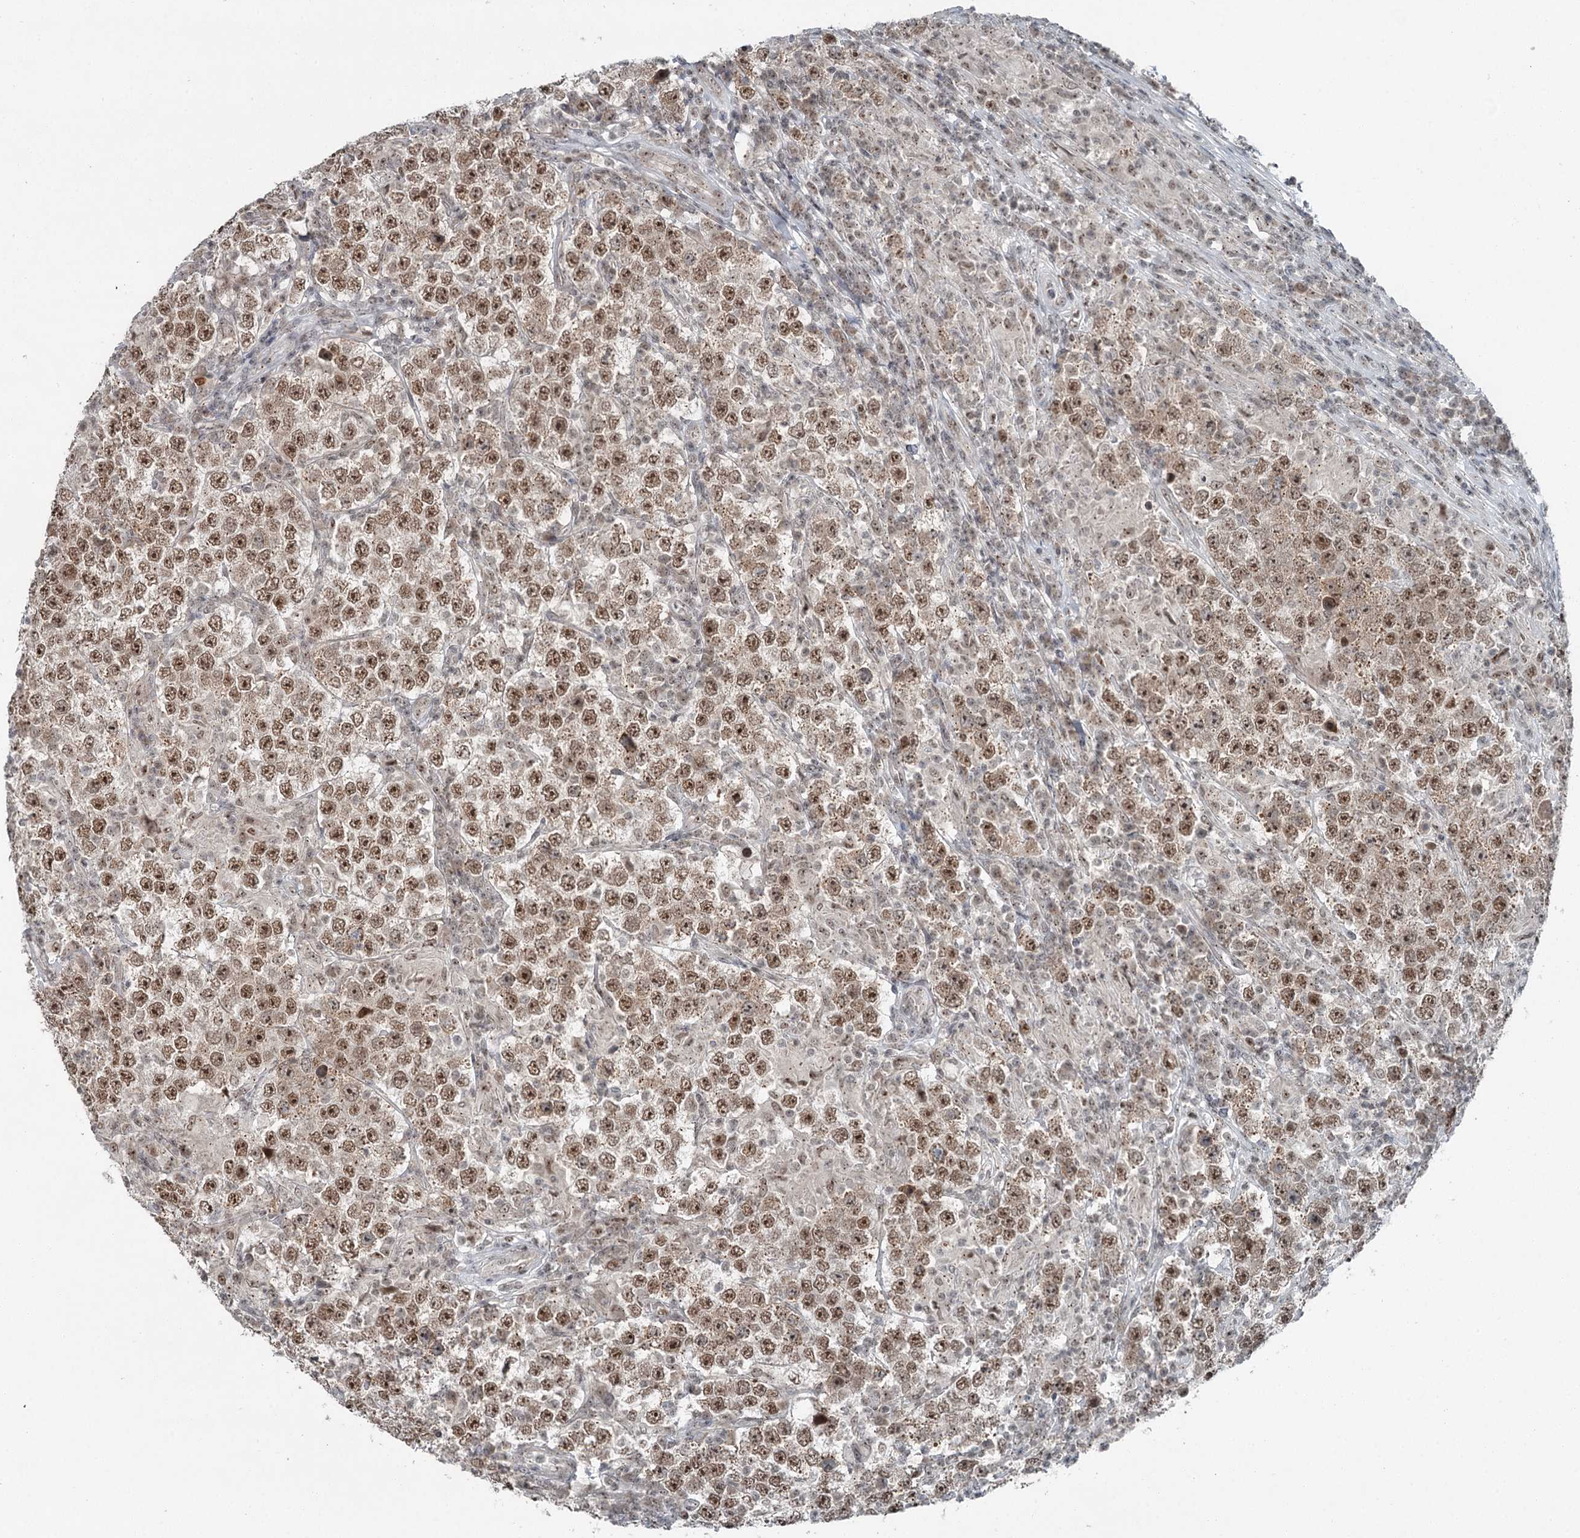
{"staining": {"intensity": "moderate", "quantity": ">75%", "location": "nuclear"}, "tissue": "testis cancer", "cell_type": "Tumor cells", "image_type": "cancer", "snomed": [{"axis": "morphology", "description": "Normal tissue, NOS"}, {"axis": "morphology", "description": "Urothelial carcinoma, High grade"}, {"axis": "morphology", "description": "Seminoma, NOS"}, {"axis": "morphology", "description": "Carcinoma, Embryonal, NOS"}, {"axis": "topography", "description": "Urinary bladder"}, {"axis": "topography", "description": "Testis"}], "caption": "An immunohistochemistry histopathology image of tumor tissue is shown. Protein staining in brown labels moderate nuclear positivity in testis cancer within tumor cells.", "gene": "EXOSC1", "patient": {"sex": "male", "age": 41}}